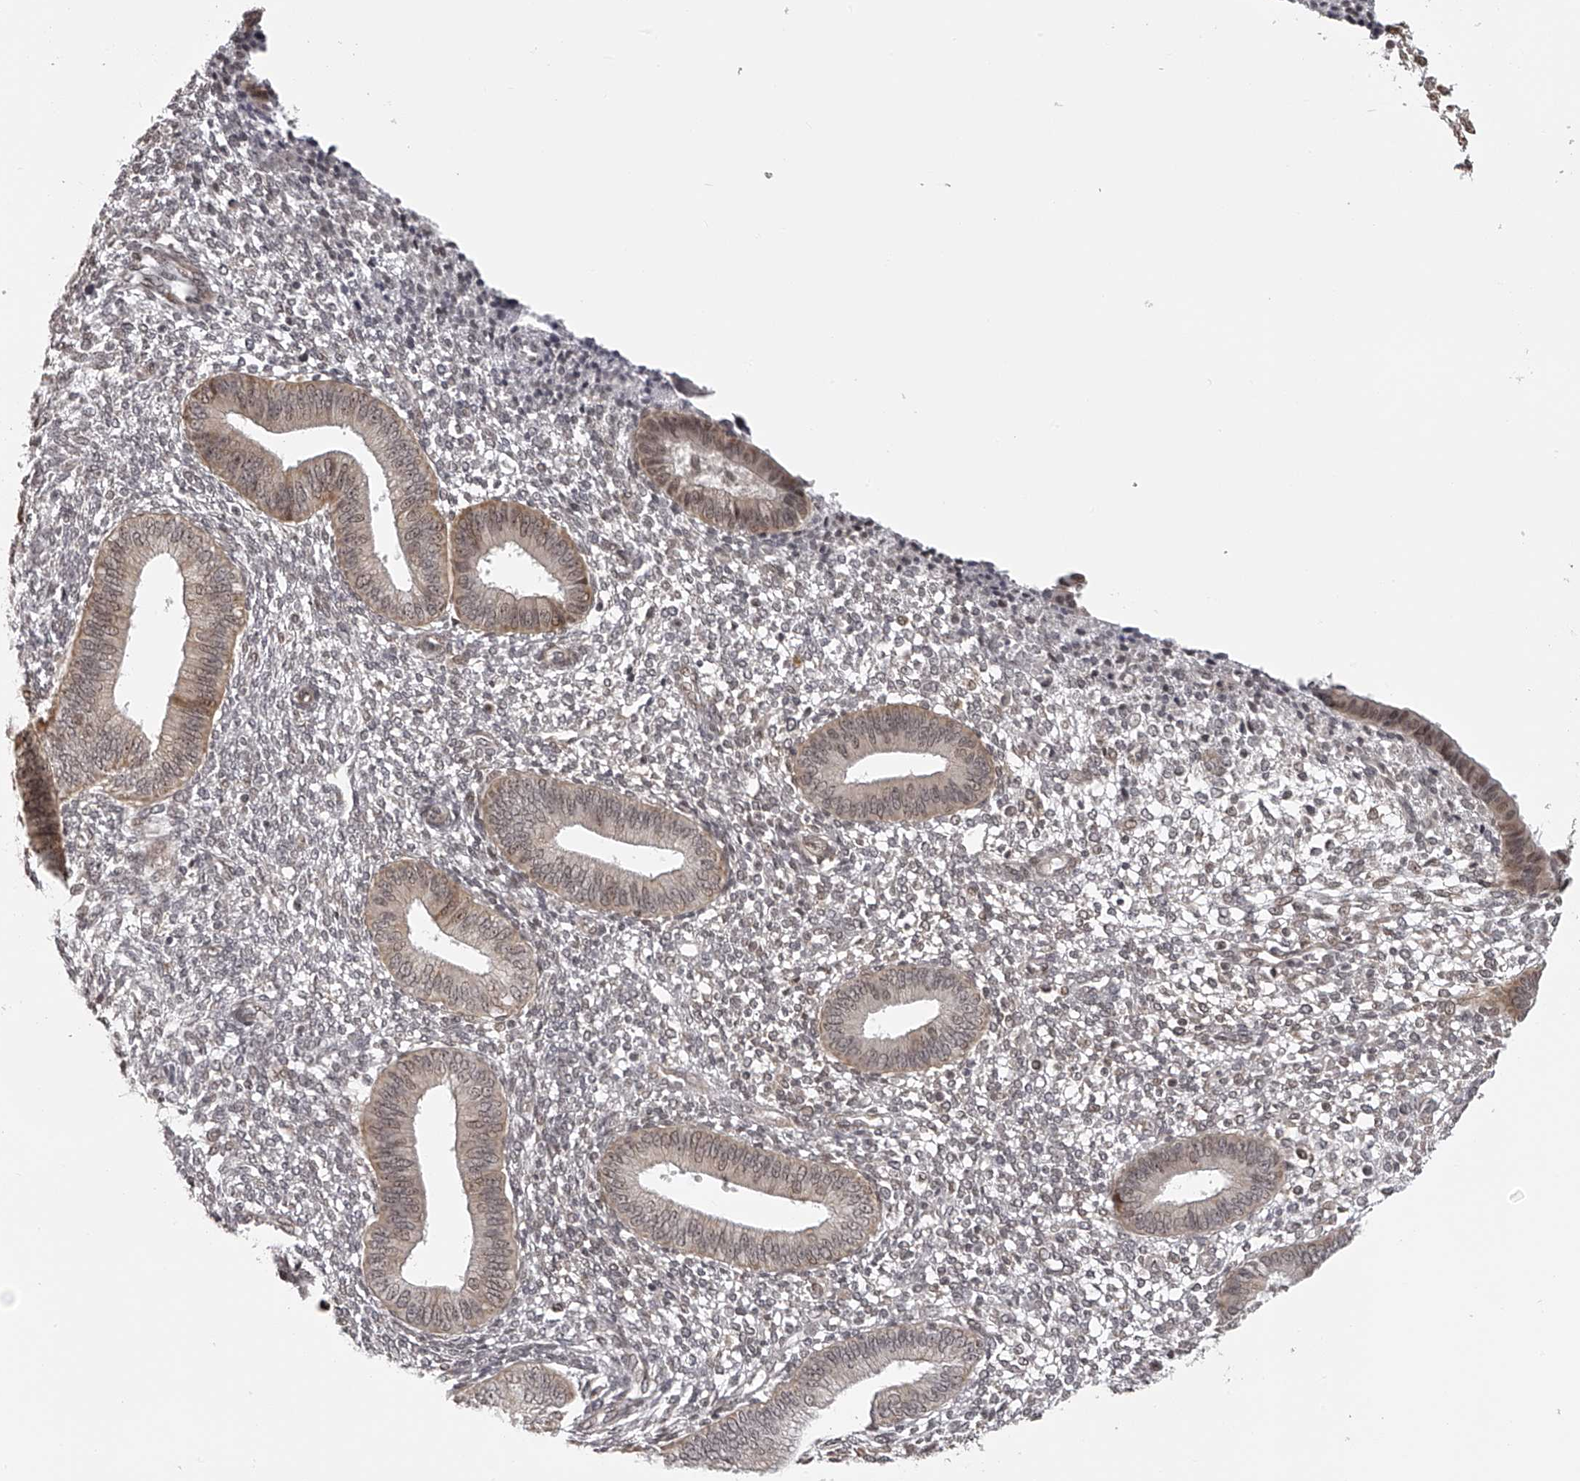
{"staining": {"intensity": "negative", "quantity": "none", "location": "none"}, "tissue": "endometrium", "cell_type": "Cells in endometrial stroma", "image_type": "normal", "snomed": [{"axis": "morphology", "description": "Normal tissue, NOS"}, {"axis": "topography", "description": "Endometrium"}], "caption": "Immunohistochemistry (IHC) histopathology image of benign human endometrium stained for a protein (brown), which exhibits no positivity in cells in endometrial stroma.", "gene": "ODF2L", "patient": {"sex": "female", "age": 46}}